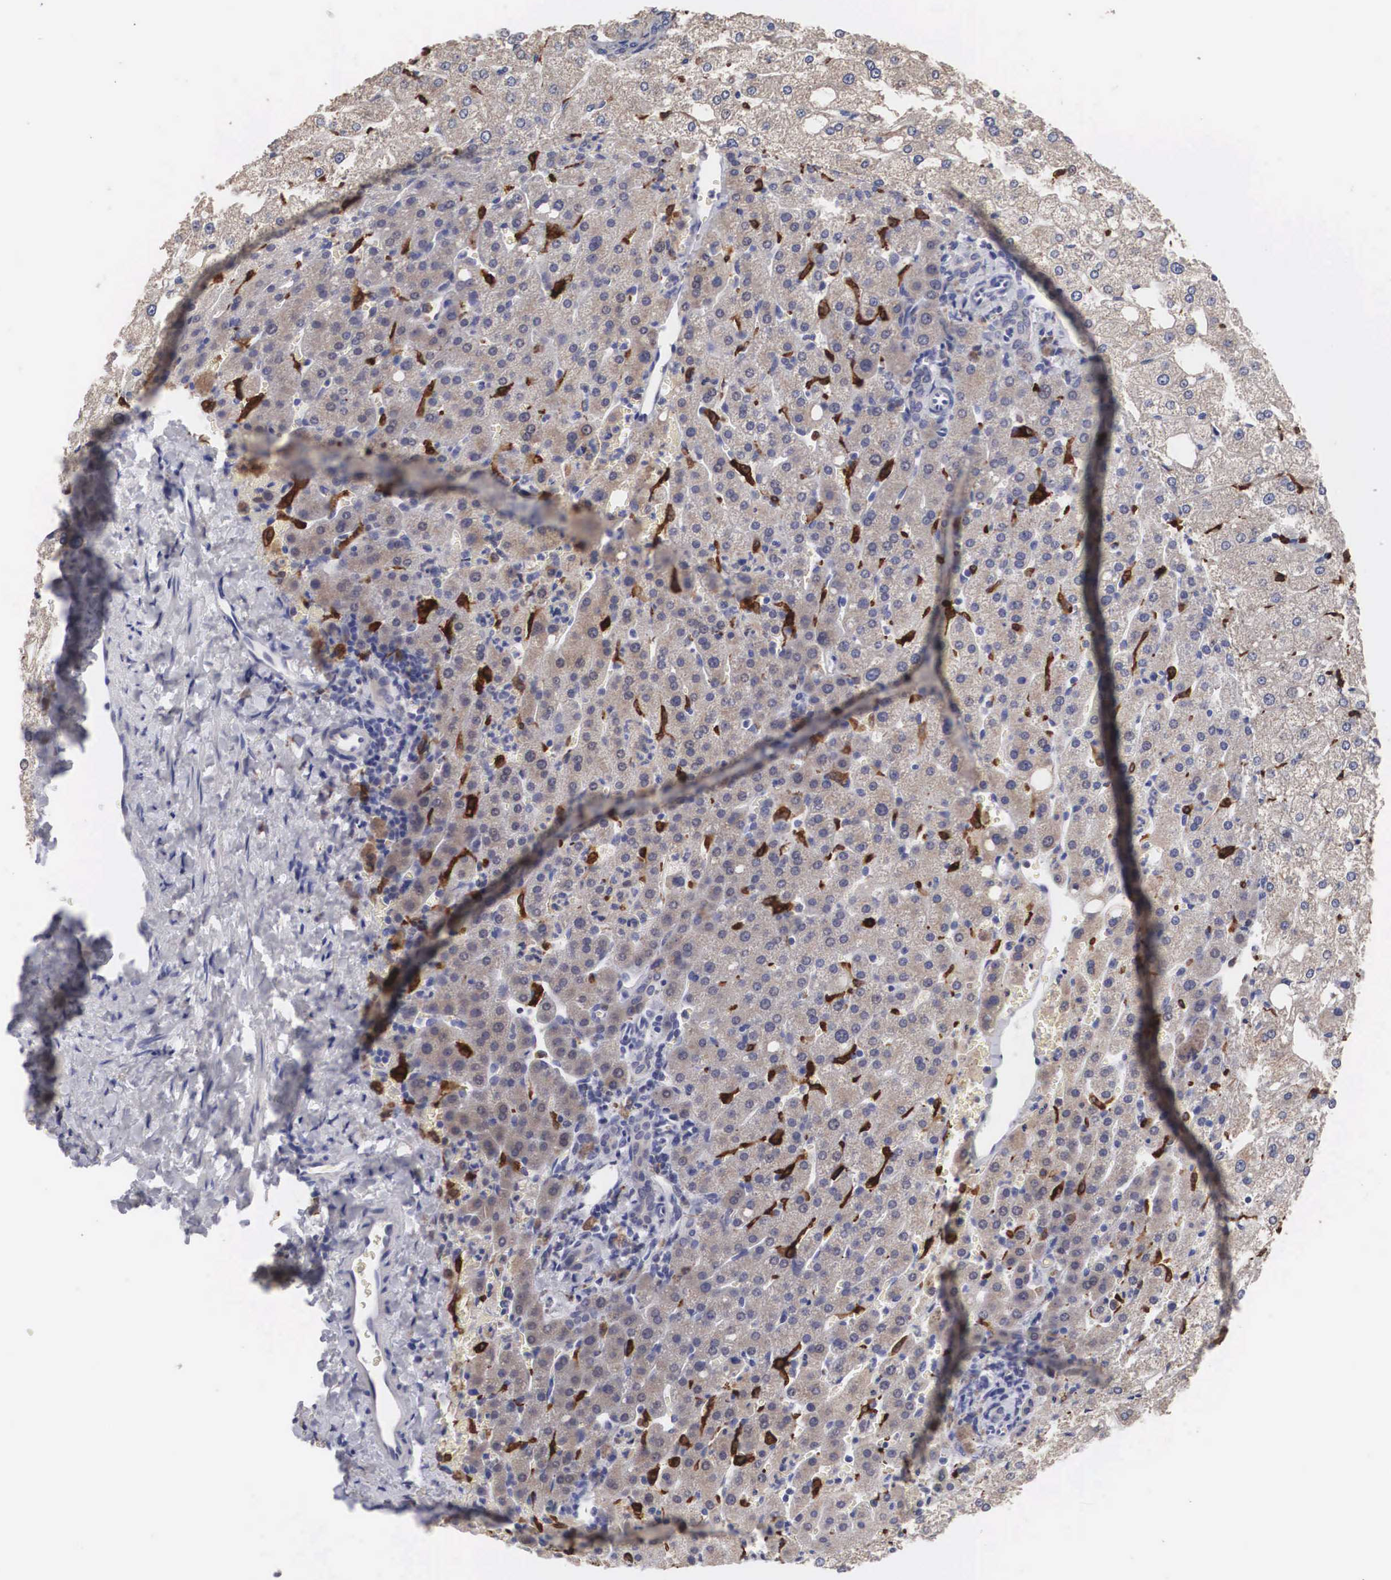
{"staining": {"intensity": "negative", "quantity": "none", "location": "none"}, "tissue": "liver", "cell_type": "Cholangiocytes", "image_type": "normal", "snomed": [{"axis": "morphology", "description": "Normal tissue, NOS"}, {"axis": "morphology", "description": "Adenocarcinoma, metastatic, NOS"}, {"axis": "topography", "description": "Liver"}], "caption": "A high-resolution image shows immunohistochemistry (IHC) staining of benign liver, which demonstrates no significant positivity in cholangiocytes. Nuclei are stained in blue.", "gene": "HMOX1", "patient": {"sex": "male", "age": 38}}